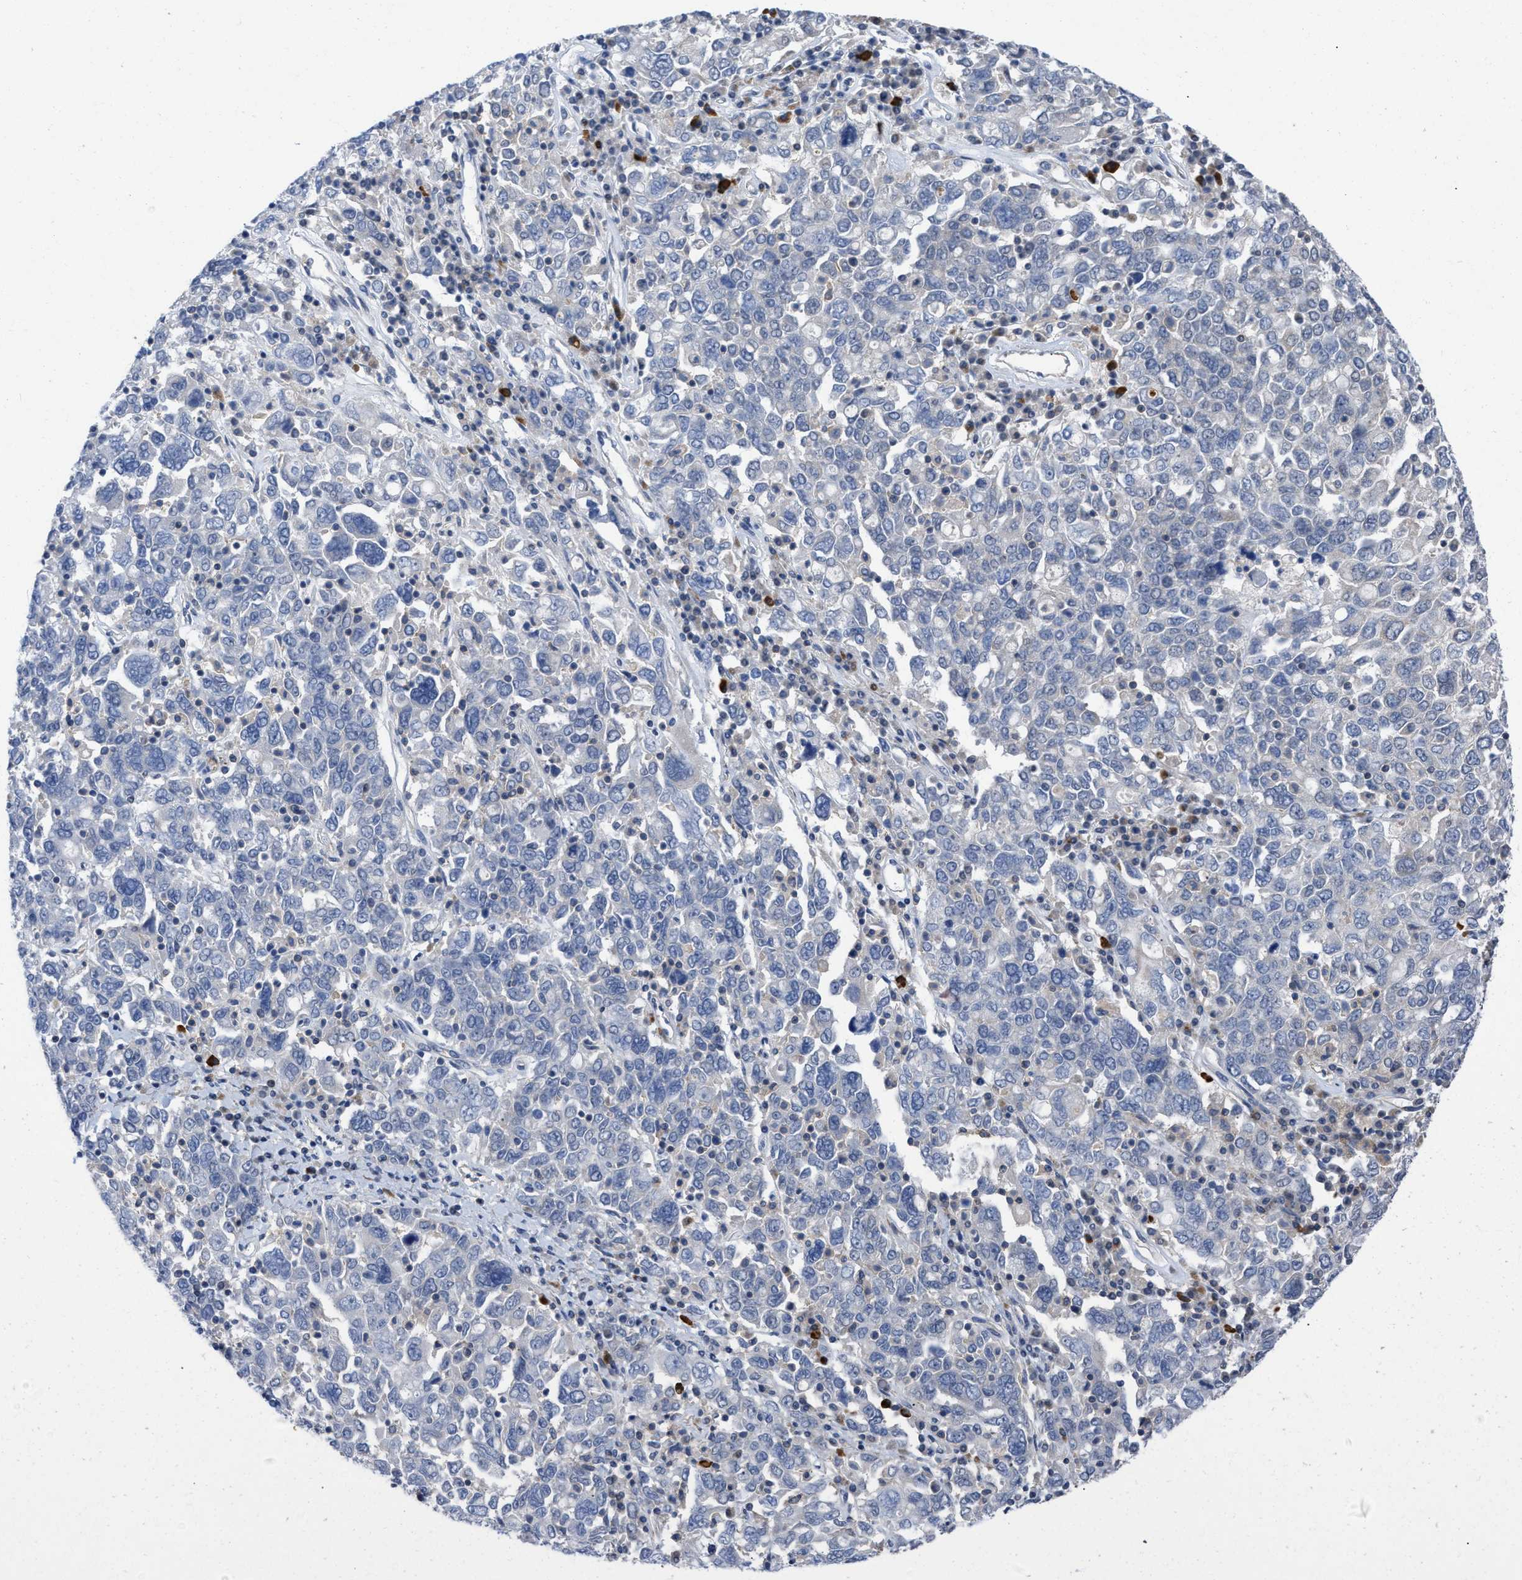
{"staining": {"intensity": "negative", "quantity": "none", "location": "none"}, "tissue": "ovarian cancer", "cell_type": "Tumor cells", "image_type": "cancer", "snomed": [{"axis": "morphology", "description": "Carcinoma, endometroid"}, {"axis": "topography", "description": "Ovary"}], "caption": "This is an IHC photomicrograph of human ovarian cancer (endometroid carcinoma). There is no staining in tumor cells.", "gene": "TMEM131", "patient": {"sex": "female", "age": 62}}